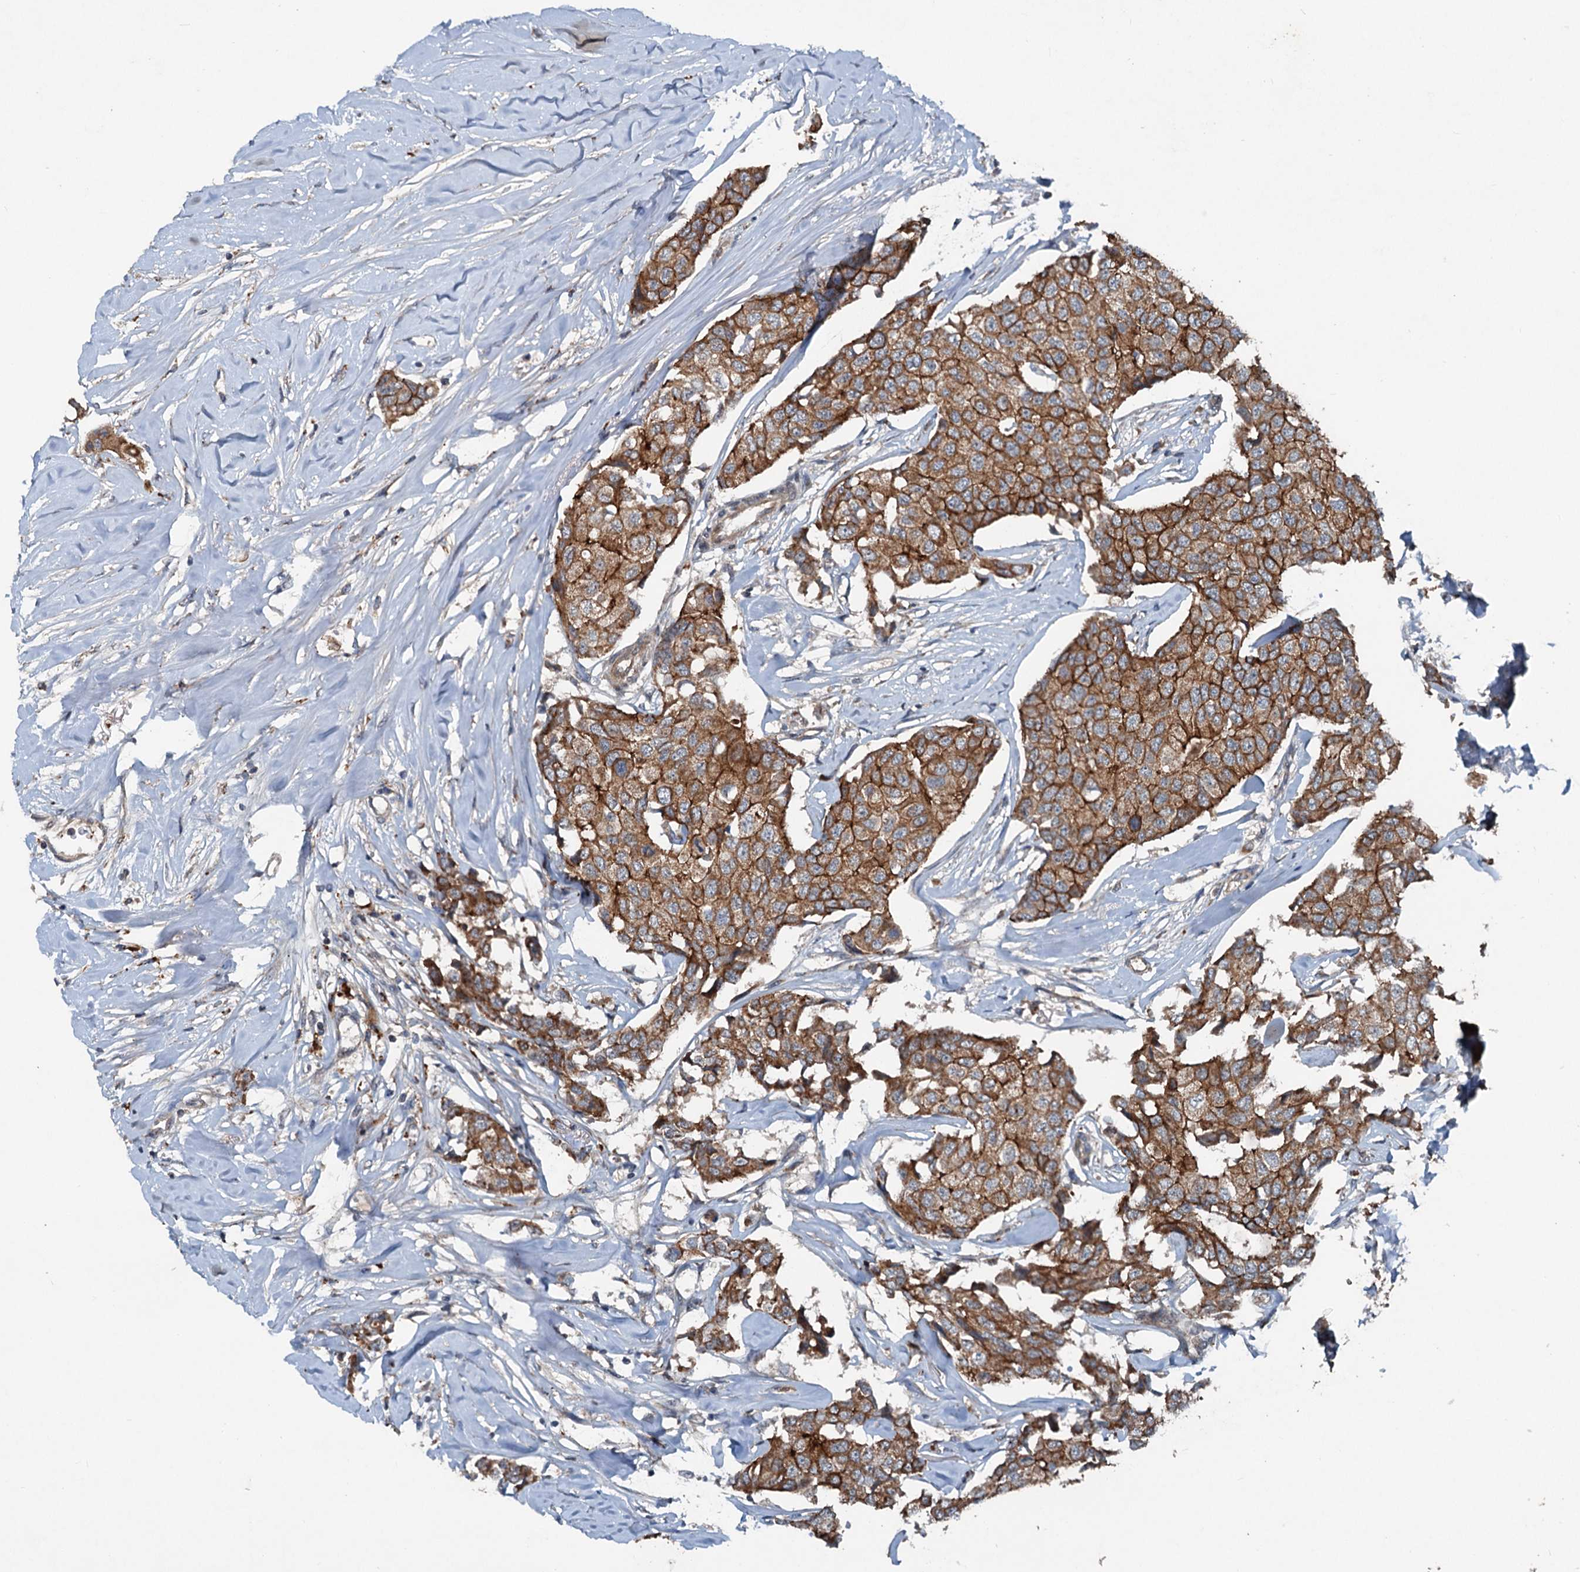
{"staining": {"intensity": "strong", "quantity": ">75%", "location": "cytoplasmic/membranous"}, "tissue": "breast cancer", "cell_type": "Tumor cells", "image_type": "cancer", "snomed": [{"axis": "morphology", "description": "Duct carcinoma"}, {"axis": "topography", "description": "Breast"}], "caption": "IHC of breast infiltrating ductal carcinoma exhibits high levels of strong cytoplasmic/membranous staining in approximately >75% of tumor cells. (Stains: DAB (3,3'-diaminobenzidine) in brown, nuclei in blue, Microscopy: brightfield microscopy at high magnification).", "gene": "N4BP2L2", "patient": {"sex": "female", "age": 80}}